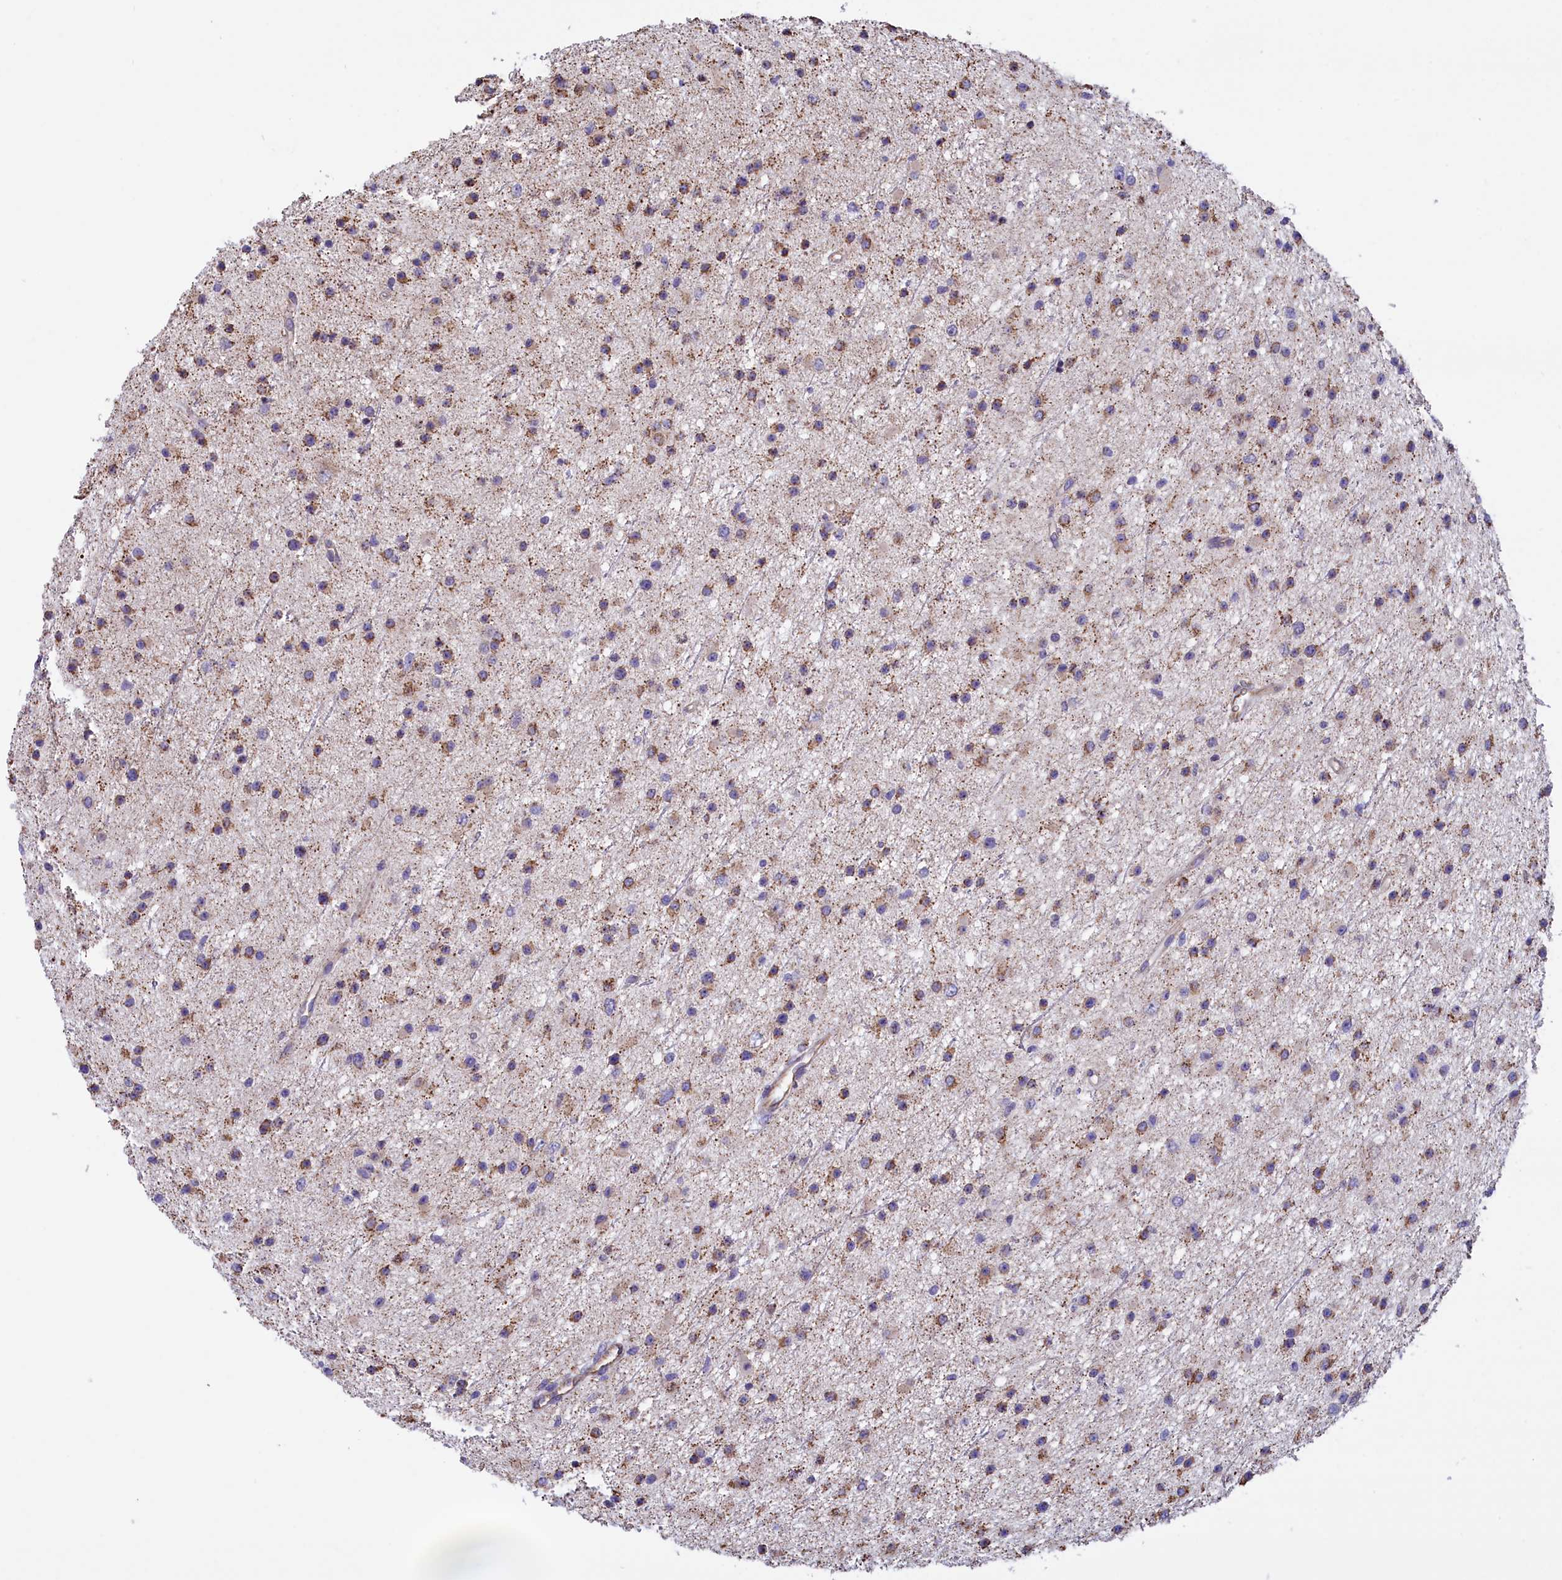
{"staining": {"intensity": "weak", "quantity": "25%-75%", "location": "cytoplasmic/membranous"}, "tissue": "glioma", "cell_type": "Tumor cells", "image_type": "cancer", "snomed": [{"axis": "morphology", "description": "Glioma, malignant, Low grade"}, {"axis": "topography", "description": "Cerebral cortex"}], "caption": "Protein staining by immunohistochemistry (IHC) reveals weak cytoplasmic/membranous staining in approximately 25%-75% of tumor cells in glioma. (Brightfield microscopy of DAB IHC at high magnification).", "gene": "GATB", "patient": {"sex": "female", "age": 39}}